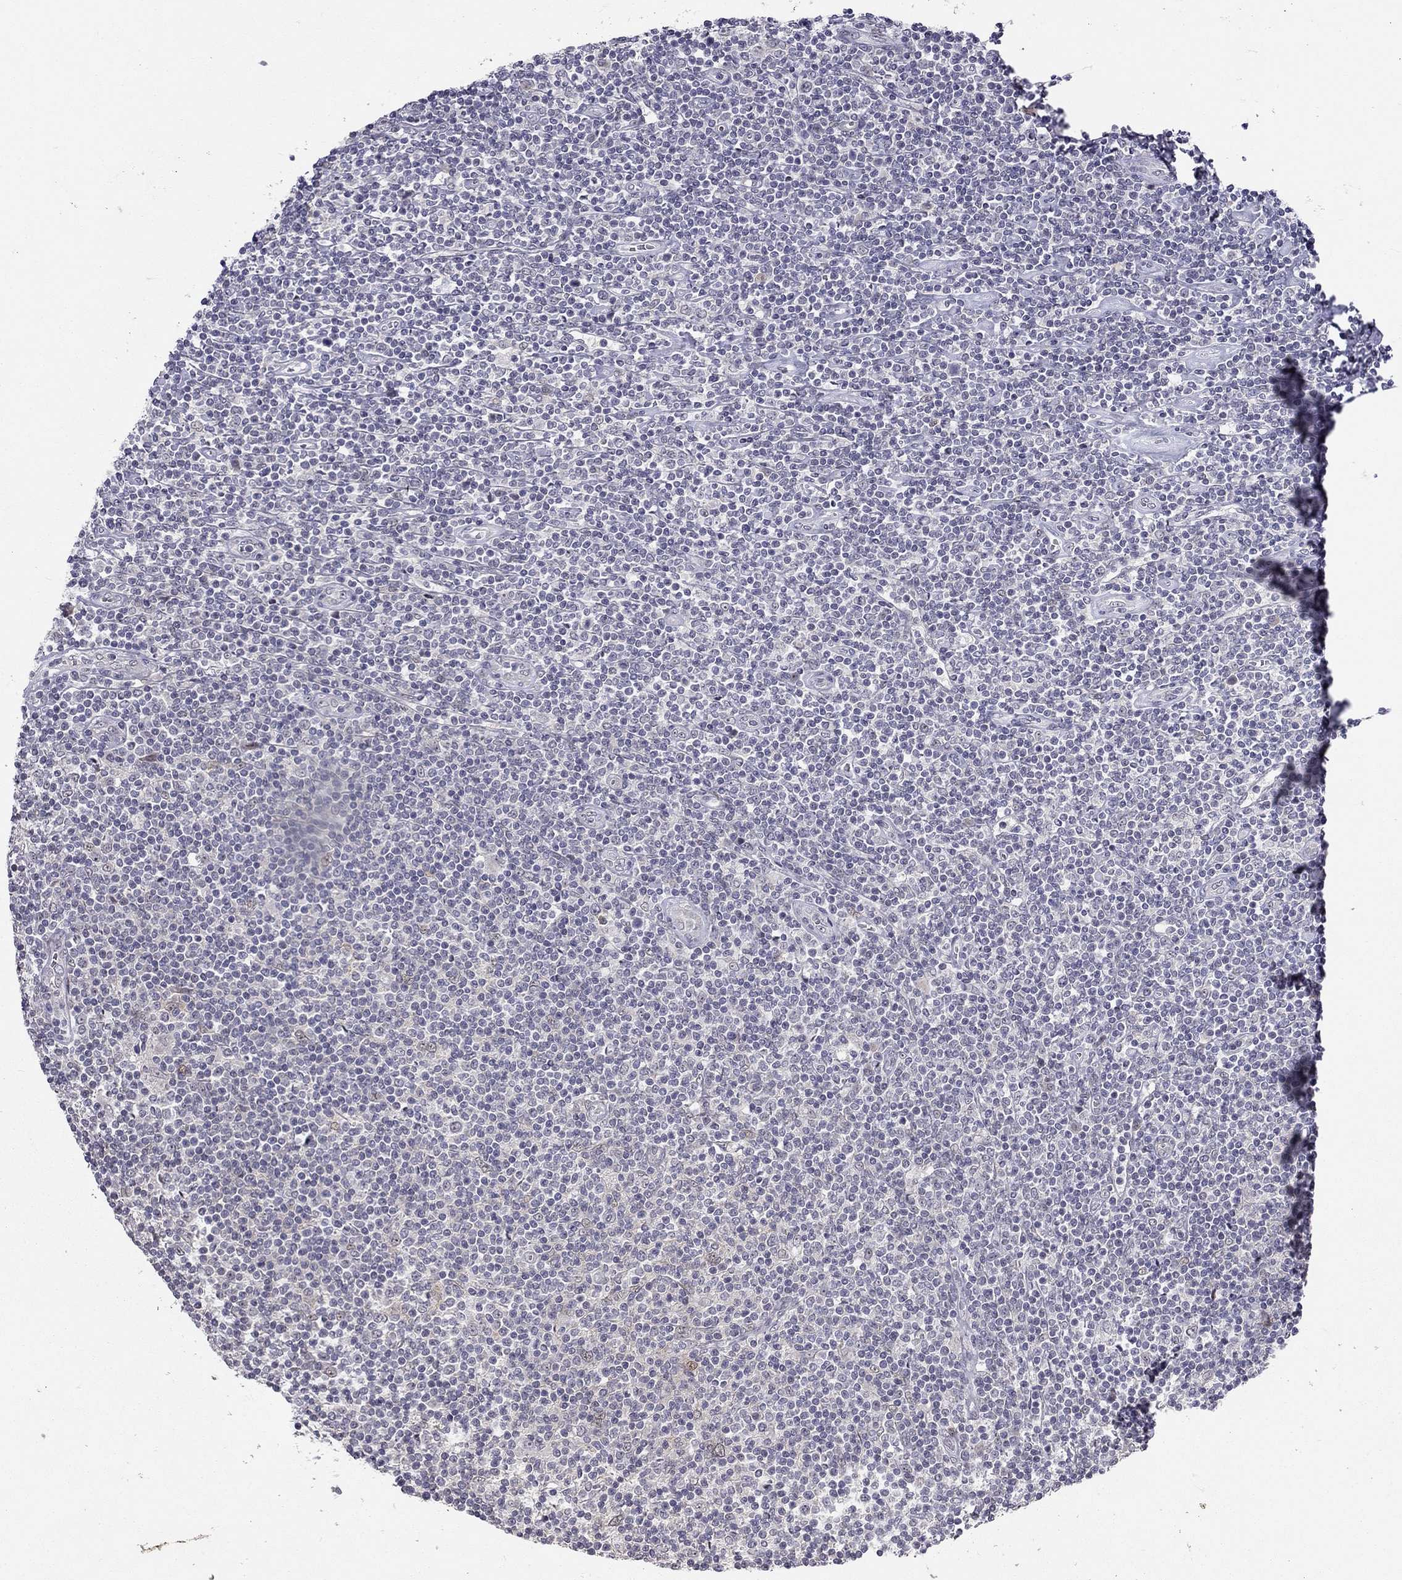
{"staining": {"intensity": "negative", "quantity": "none", "location": "none"}, "tissue": "lymphoma", "cell_type": "Tumor cells", "image_type": "cancer", "snomed": [{"axis": "morphology", "description": "Hodgkin's disease, NOS"}, {"axis": "topography", "description": "Lymph node"}], "caption": "Tumor cells are negative for brown protein staining in lymphoma.", "gene": "STXBP6", "patient": {"sex": "male", "age": 40}}